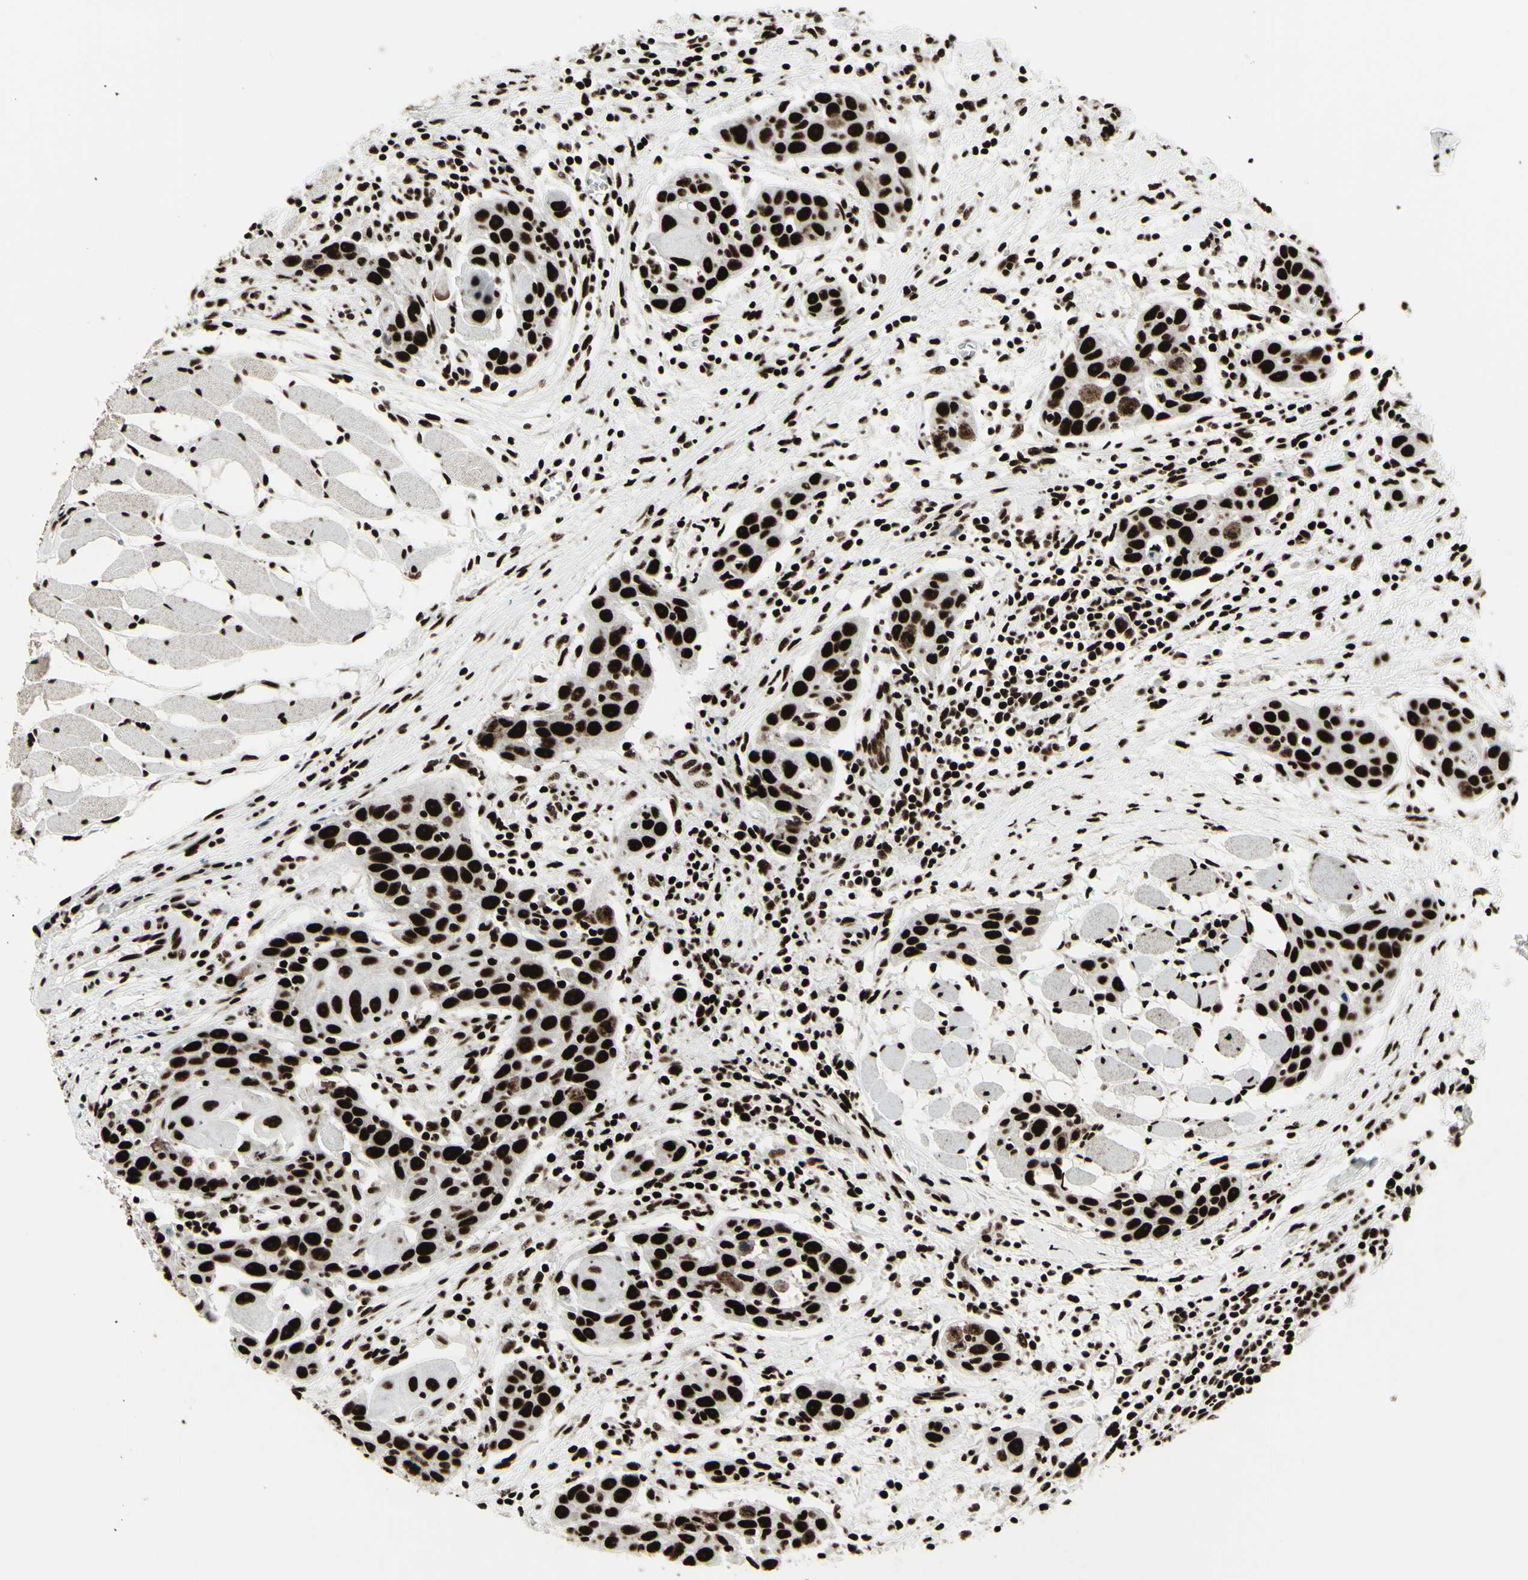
{"staining": {"intensity": "strong", "quantity": ">75%", "location": "nuclear"}, "tissue": "head and neck cancer", "cell_type": "Tumor cells", "image_type": "cancer", "snomed": [{"axis": "morphology", "description": "Squamous cell carcinoma, NOS"}, {"axis": "topography", "description": "Oral tissue"}, {"axis": "topography", "description": "Head-Neck"}], "caption": "Head and neck squamous cell carcinoma was stained to show a protein in brown. There is high levels of strong nuclear positivity in about >75% of tumor cells. Nuclei are stained in blue.", "gene": "U2AF2", "patient": {"sex": "female", "age": 50}}